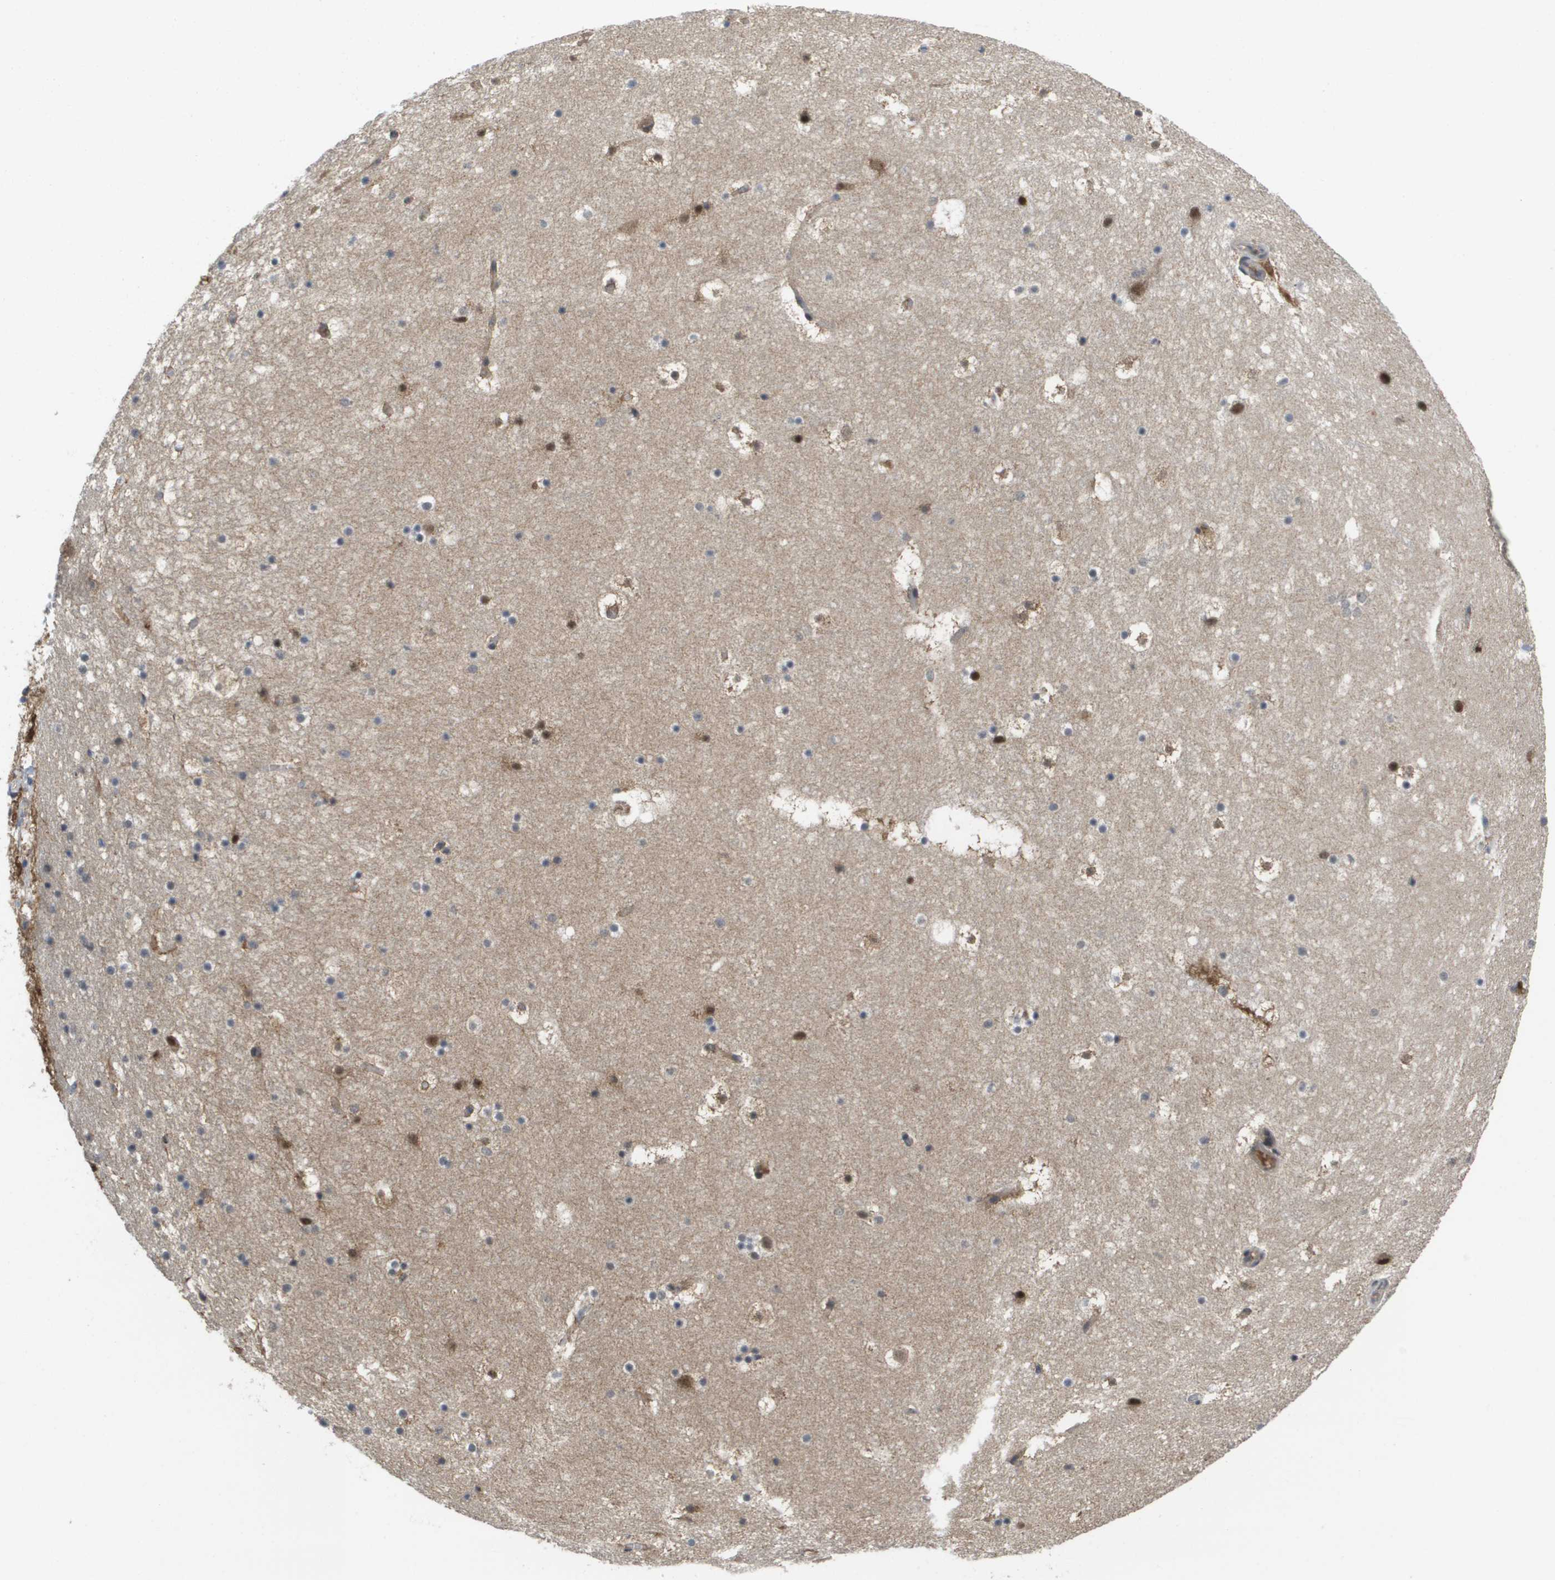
{"staining": {"intensity": "weak", "quantity": "25%-75%", "location": "nuclear"}, "tissue": "hippocampus", "cell_type": "Glial cells", "image_type": "normal", "snomed": [{"axis": "morphology", "description": "Normal tissue, NOS"}, {"axis": "topography", "description": "Hippocampus"}], "caption": "Protein analysis of unremarkable hippocampus demonstrates weak nuclear expression in about 25%-75% of glial cells.", "gene": "AMBRA1", "patient": {"sex": "male", "age": 45}}